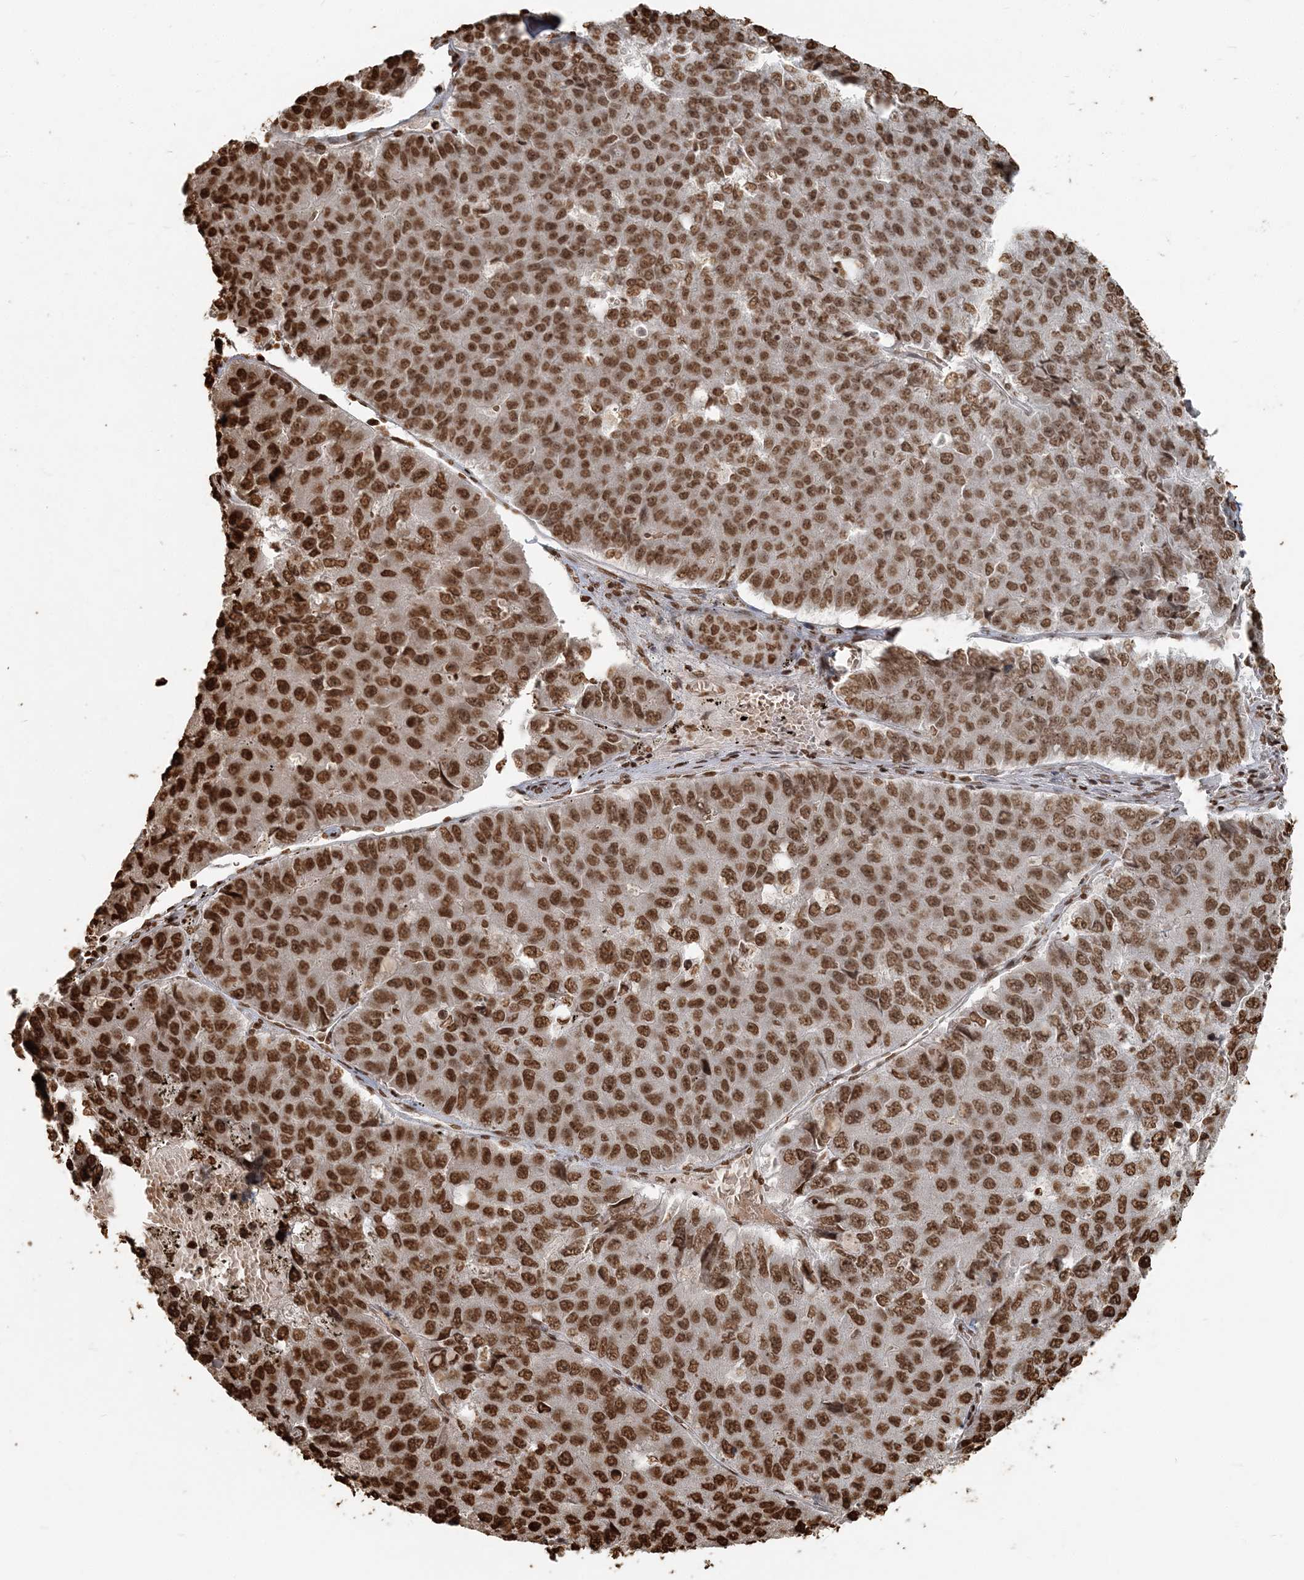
{"staining": {"intensity": "strong", "quantity": ">75%", "location": "nuclear"}, "tissue": "pancreatic cancer", "cell_type": "Tumor cells", "image_type": "cancer", "snomed": [{"axis": "morphology", "description": "Adenocarcinoma, NOS"}, {"axis": "topography", "description": "Pancreas"}], "caption": "Immunohistochemical staining of pancreatic cancer shows high levels of strong nuclear protein positivity in approximately >75% of tumor cells. The protein is shown in brown color, while the nuclei are stained blue.", "gene": "H3-3B", "patient": {"sex": "male", "age": 50}}